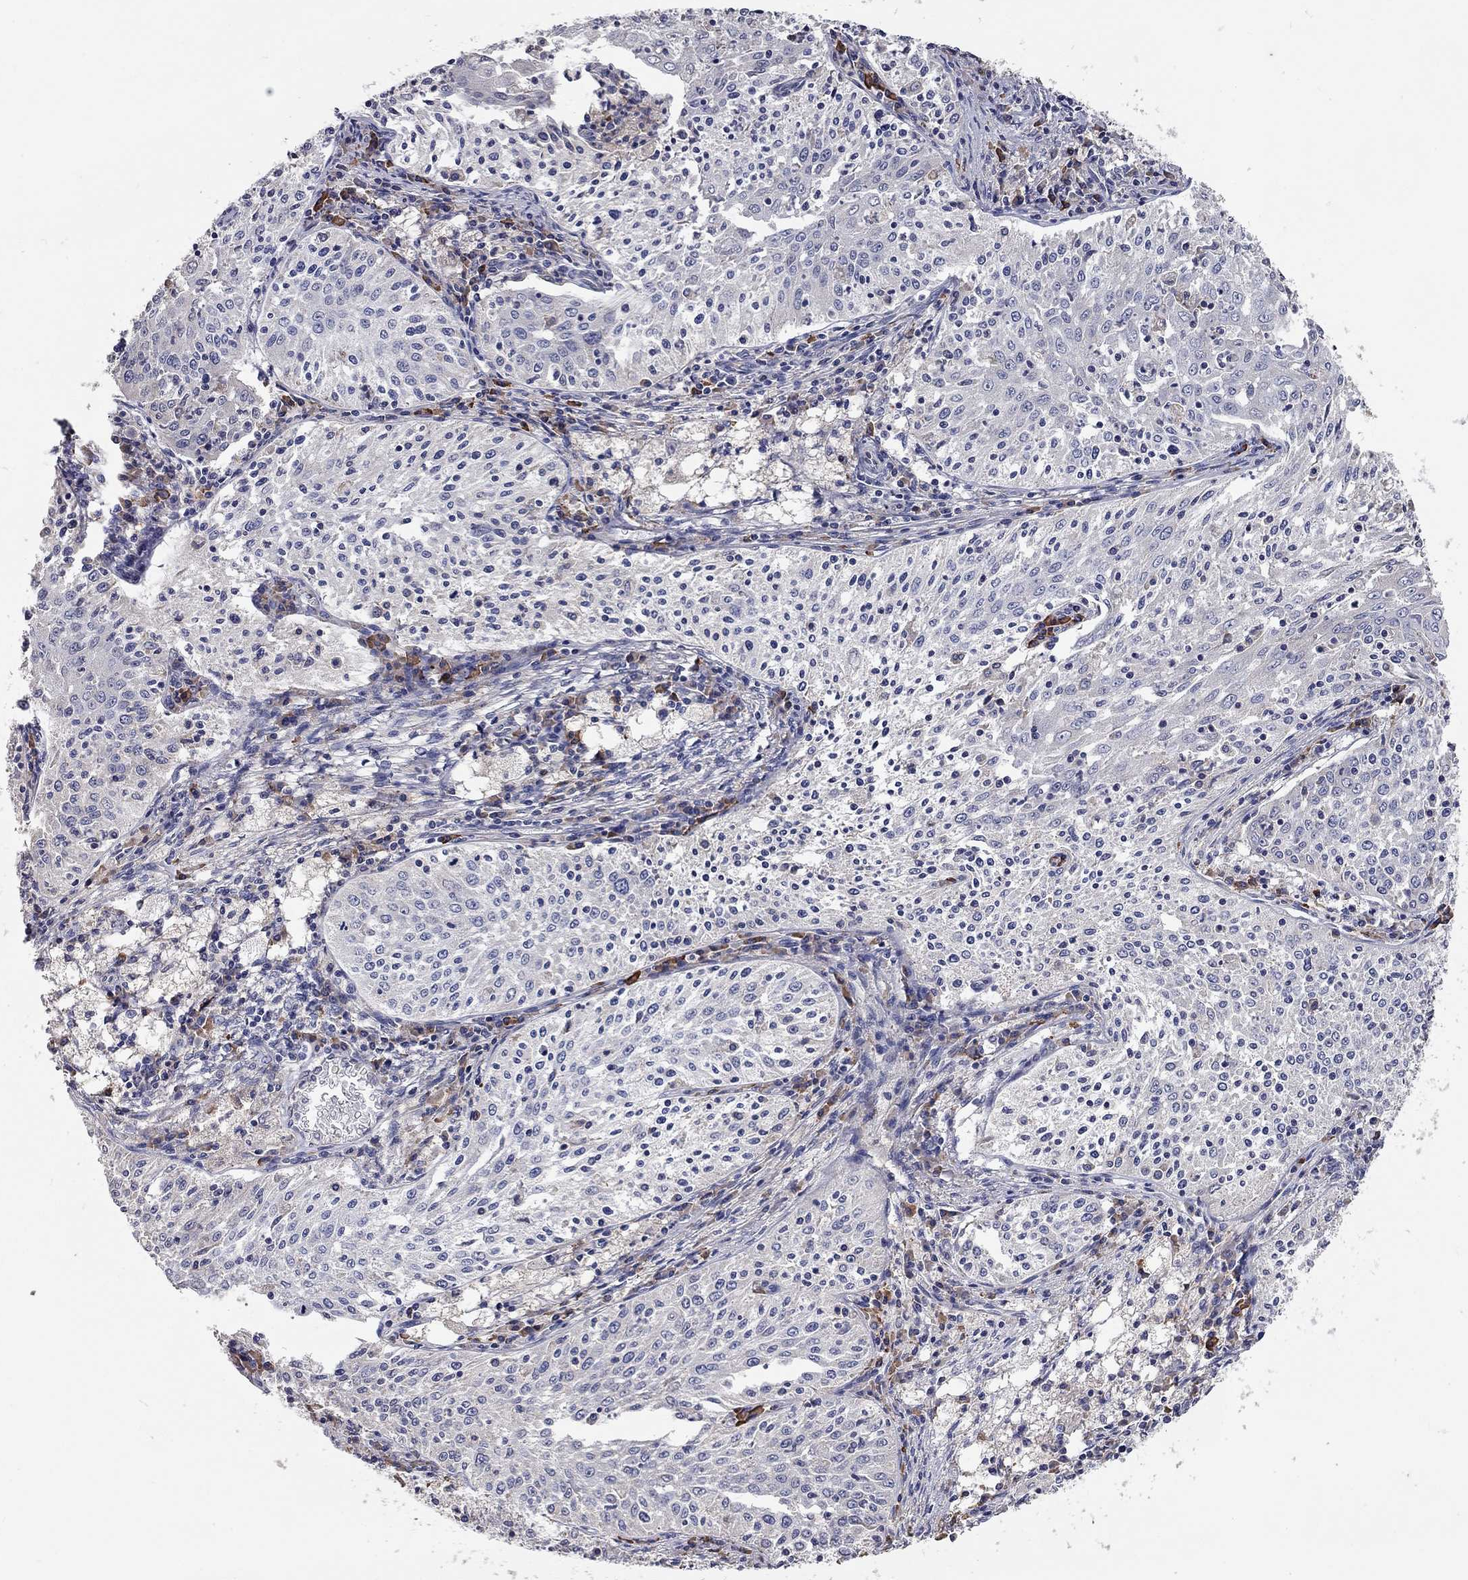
{"staining": {"intensity": "negative", "quantity": "none", "location": "none"}, "tissue": "cervical cancer", "cell_type": "Tumor cells", "image_type": "cancer", "snomed": [{"axis": "morphology", "description": "Squamous cell carcinoma, NOS"}, {"axis": "topography", "description": "Cervix"}], "caption": "An image of cervical cancer (squamous cell carcinoma) stained for a protein demonstrates no brown staining in tumor cells. The staining is performed using DAB brown chromogen with nuclei counter-stained in using hematoxylin.", "gene": "XAGE2", "patient": {"sex": "female", "age": 41}}